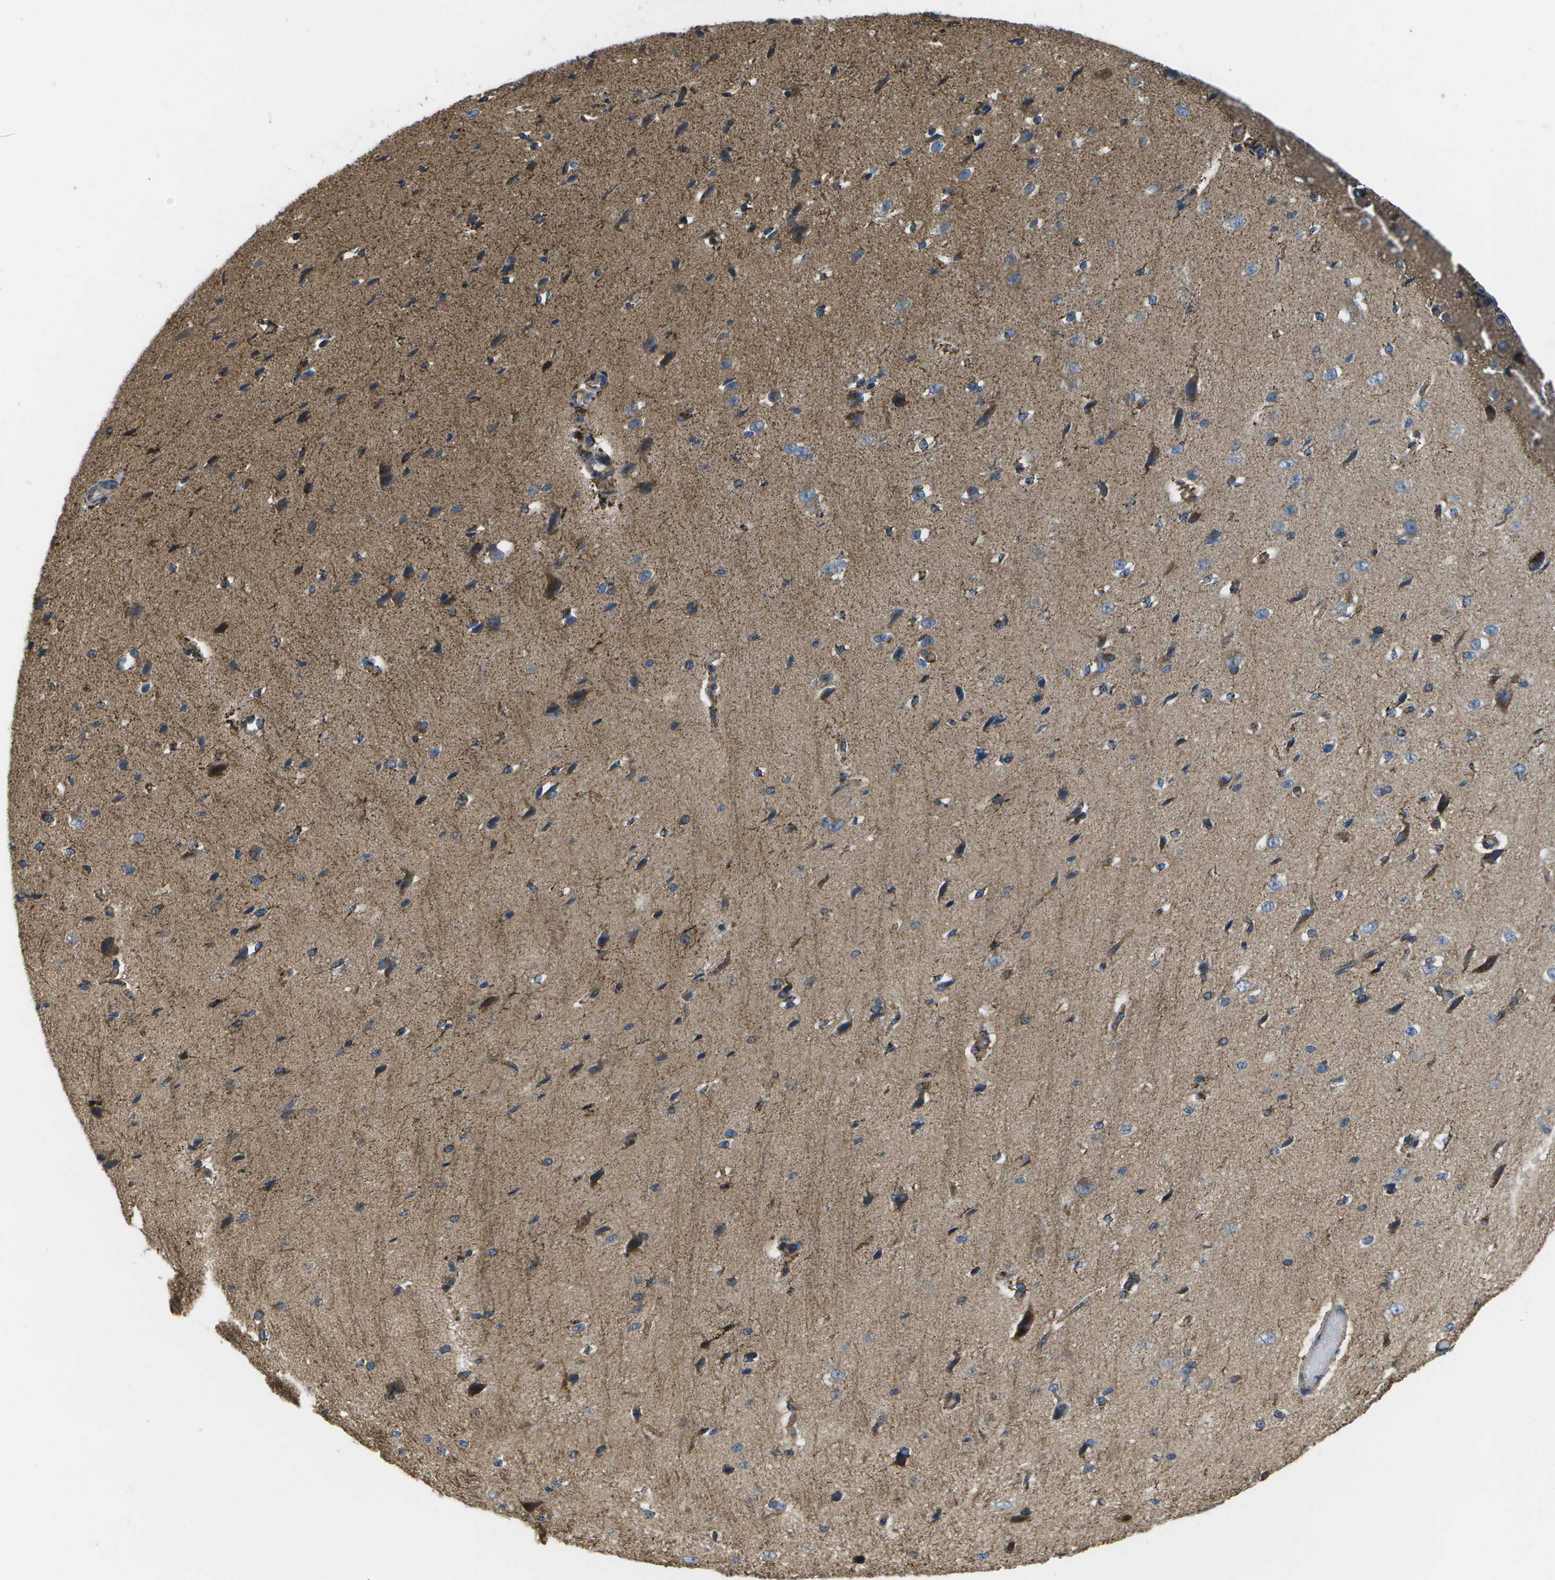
{"staining": {"intensity": "moderate", "quantity": ">75%", "location": "cytoplasmic/membranous"}, "tissue": "cerebral cortex", "cell_type": "Endothelial cells", "image_type": "normal", "snomed": [{"axis": "morphology", "description": "Normal tissue, NOS"}, {"axis": "morphology", "description": "Developmental malformation"}, {"axis": "topography", "description": "Cerebral cortex"}], "caption": "The histopathology image reveals immunohistochemical staining of normal cerebral cortex. There is moderate cytoplasmic/membranous positivity is appreciated in approximately >75% of endothelial cells.", "gene": "MVK", "patient": {"sex": "female", "age": 30}}